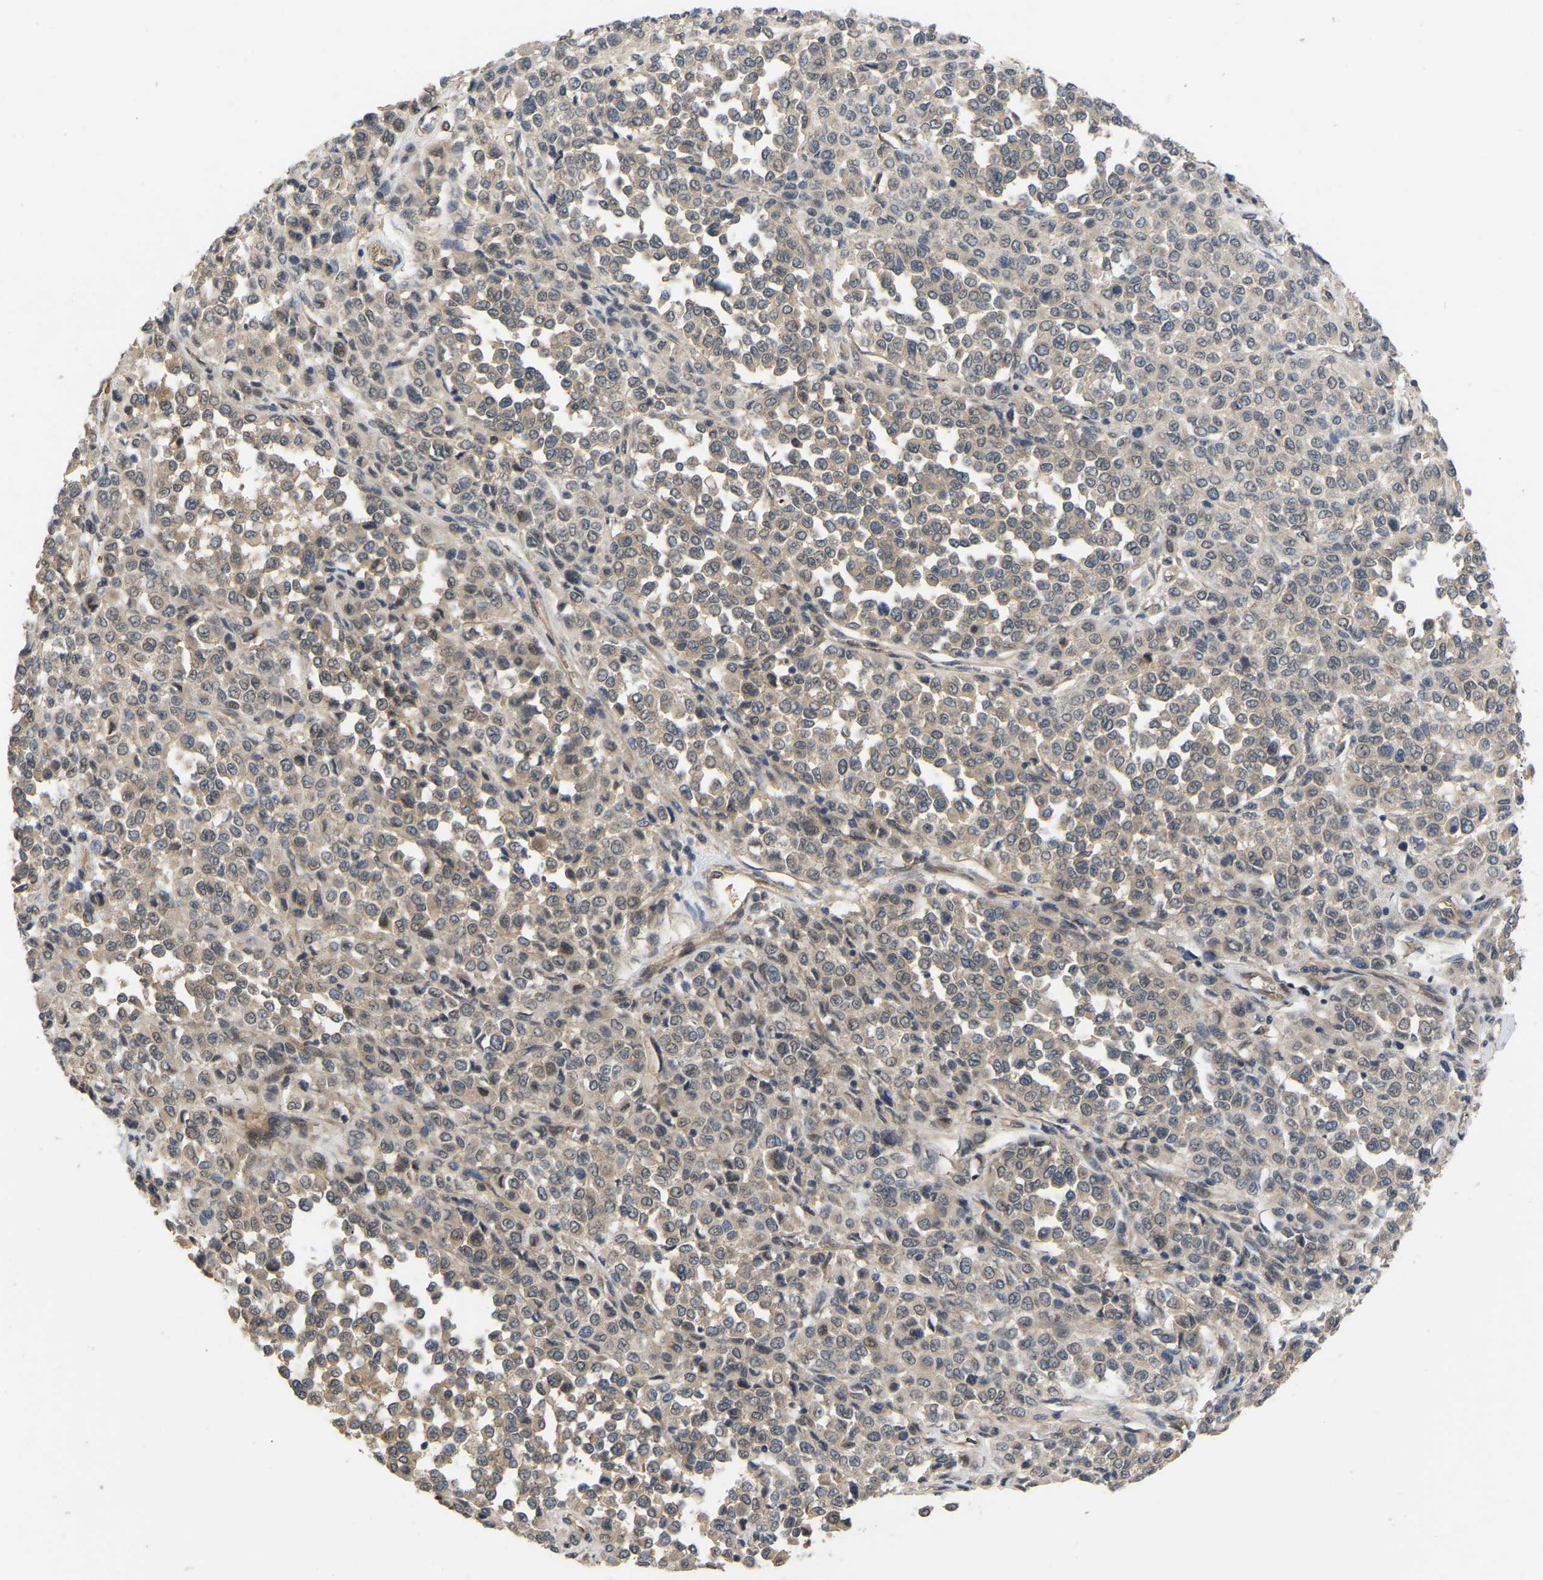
{"staining": {"intensity": "negative", "quantity": "none", "location": "none"}, "tissue": "melanoma", "cell_type": "Tumor cells", "image_type": "cancer", "snomed": [{"axis": "morphology", "description": "Malignant melanoma, Metastatic site"}, {"axis": "topography", "description": "Pancreas"}], "caption": "DAB (3,3'-diaminobenzidine) immunohistochemical staining of human malignant melanoma (metastatic site) shows no significant positivity in tumor cells.", "gene": "LIMK2", "patient": {"sex": "female", "age": 30}}